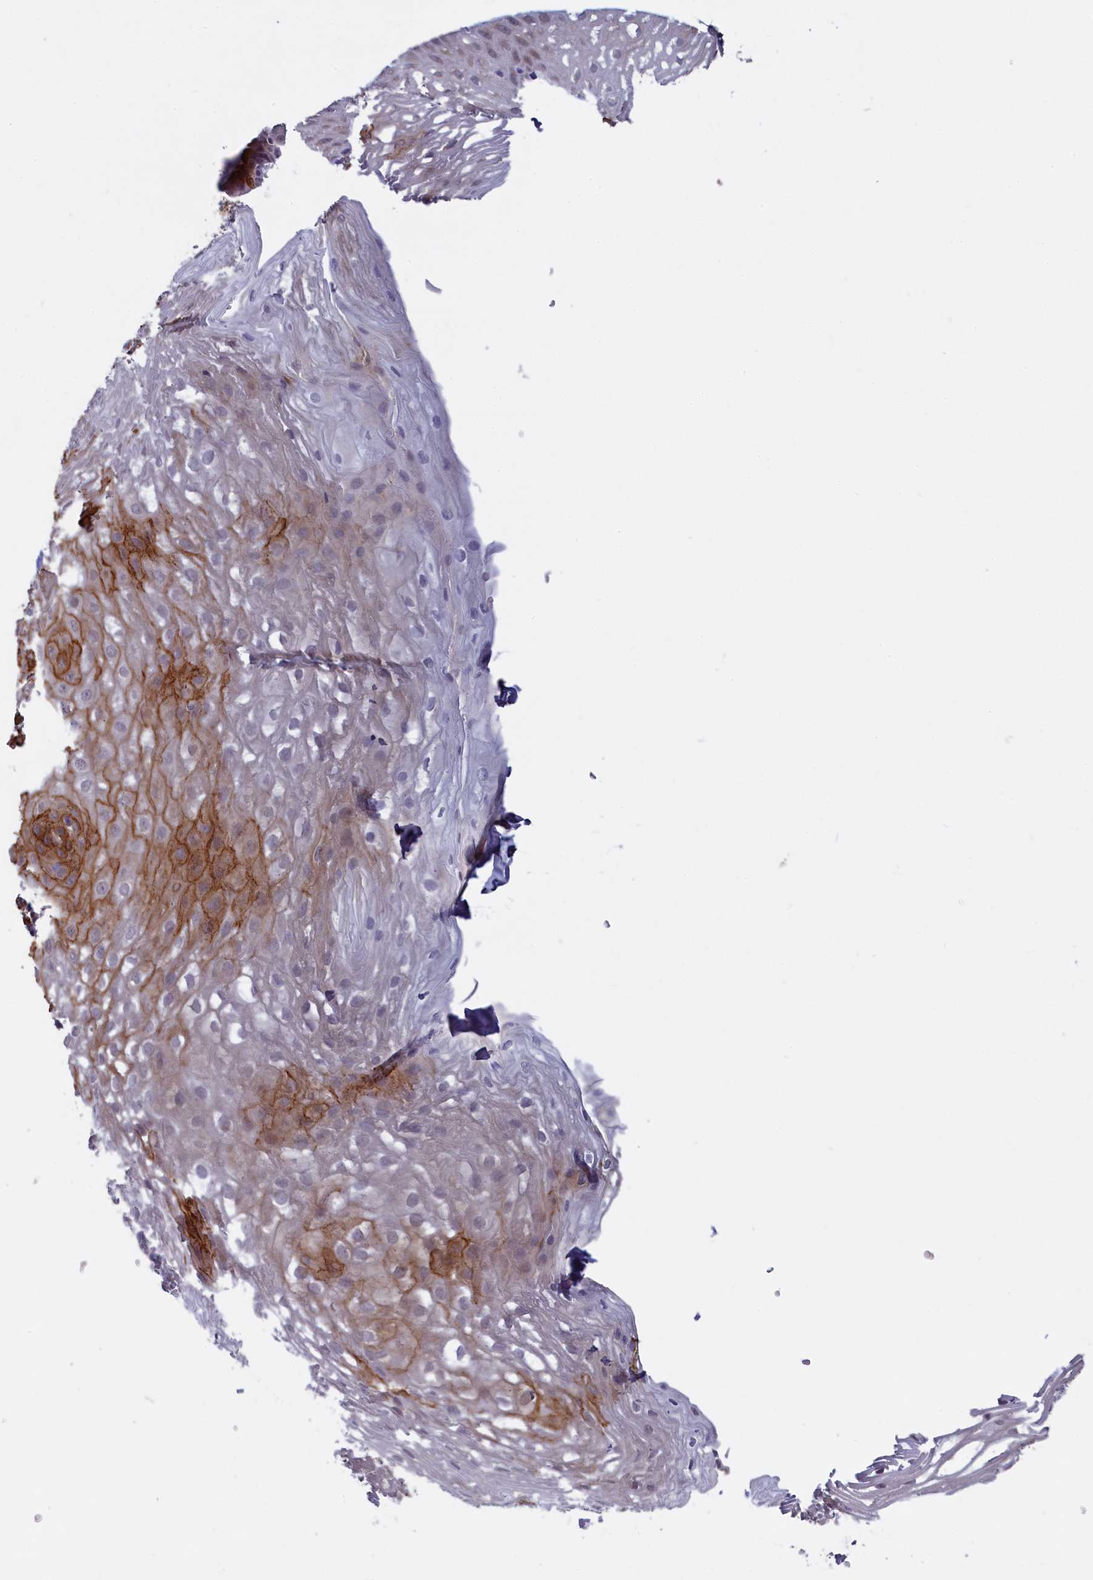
{"staining": {"intensity": "strong", "quantity": "<25%", "location": "cytoplasmic/membranous"}, "tissue": "esophagus", "cell_type": "Squamous epithelial cells", "image_type": "normal", "snomed": [{"axis": "morphology", "description": "Normal tissue, NOS"}, {"axis": "topography", "description": "Esophagus"}], "caption": "This histopathology image displays unremarkable esophagus stained with immunohistochemistry to label a protein in brown. The cytoplasmic/membranous of squamous epithelial cells show strong positivity for the protein. Nuclei are counter-stained blue.", "gene": "UCHL3", "patient": {"sex": "female", "age": 66}}